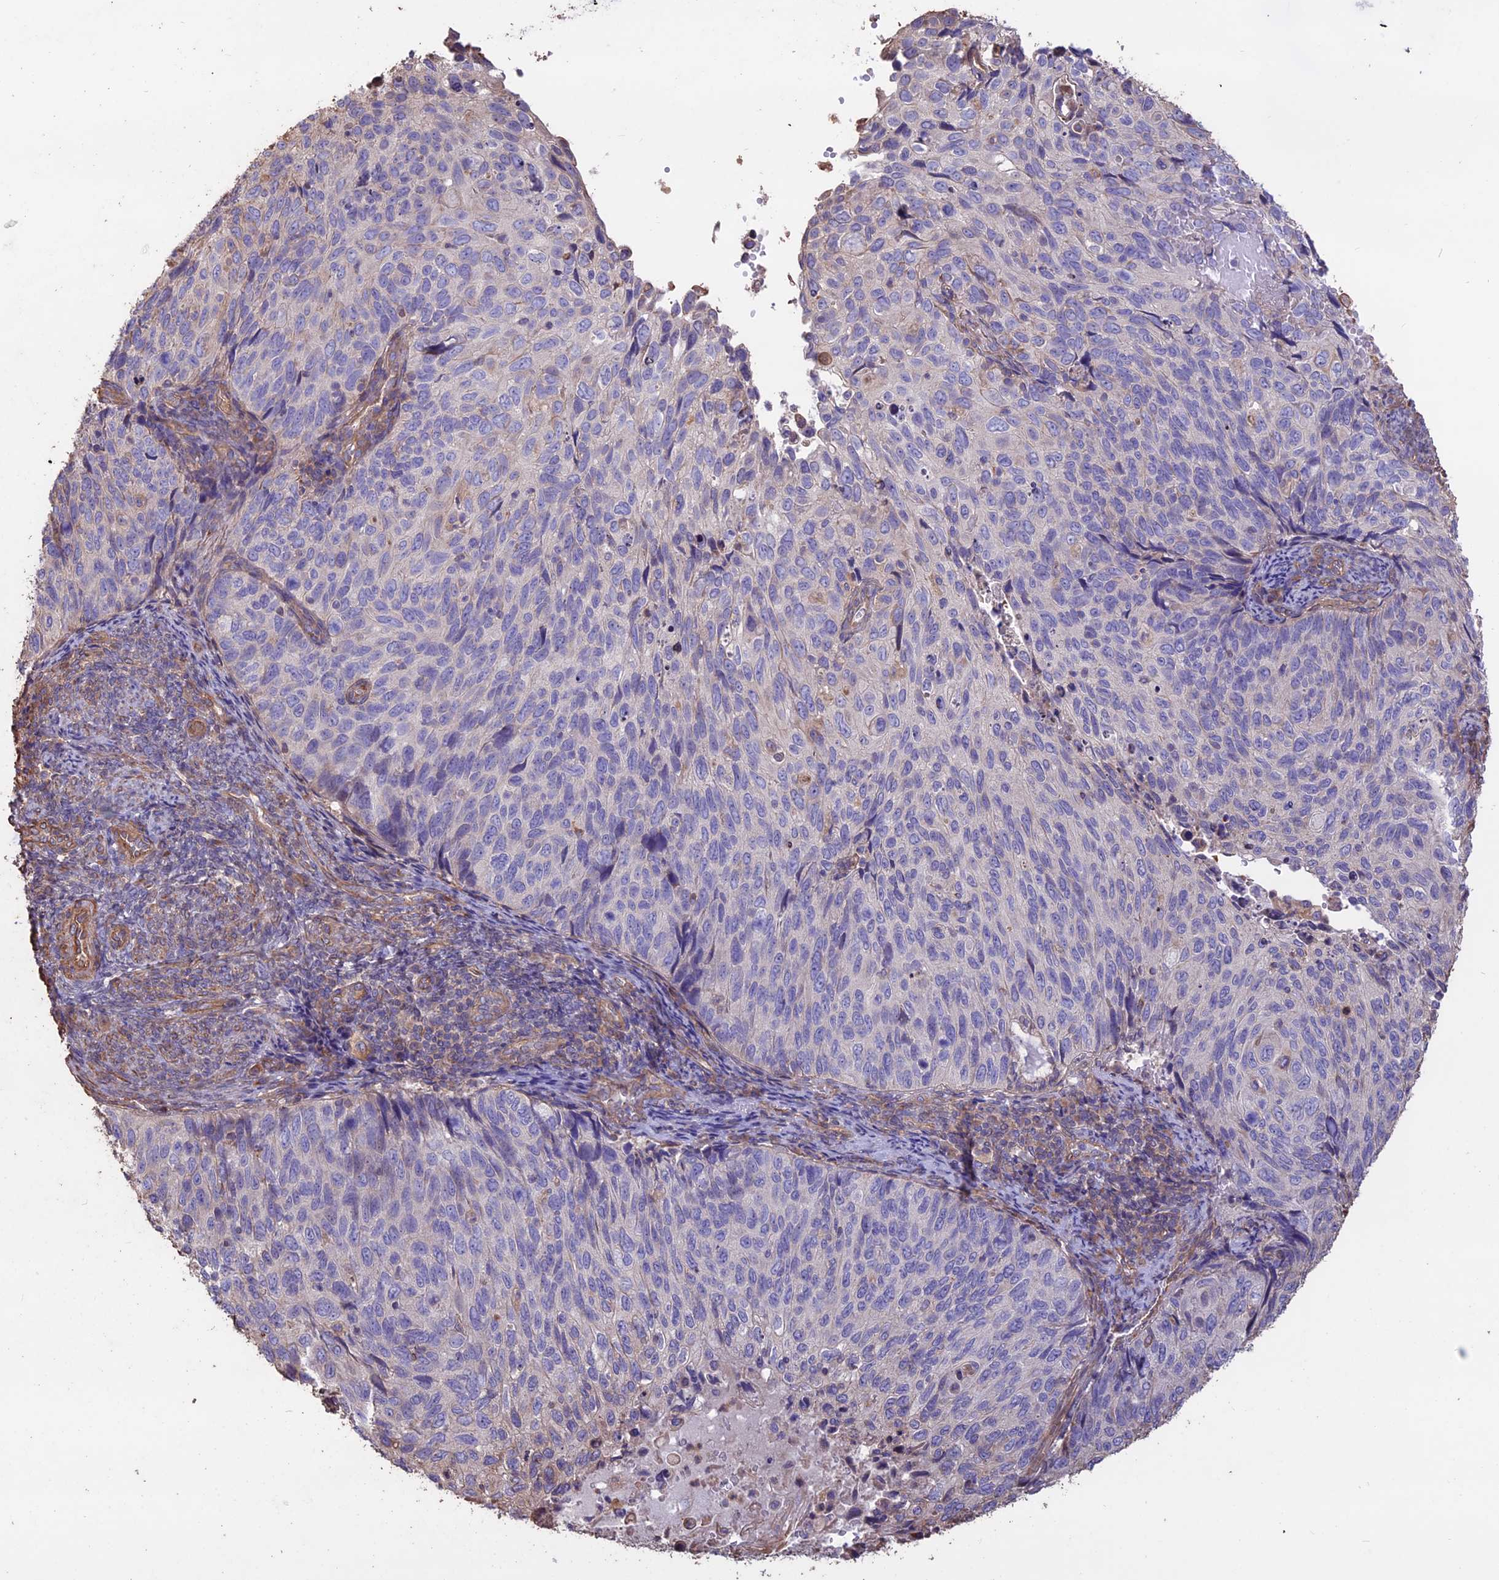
{"staining": {"intensity": "negative", "quantity": "none", "location": "none"}, "tissue": "cervical cancer", "cell_type": "Tumor cells", "image_type": "cancer", "snomed": [{"axis": "morphology", "description": "Squamous cell carcinoma, NOS"}, {"axis": "topography", "description": "Cervix"}], "caption": "A histopathology image of human cervical cancer (squamous cell carcinoma) is negative for staining in tumor cells.", "gene": "CCDC148", "patient": {"sex": "female", "age": 70}}